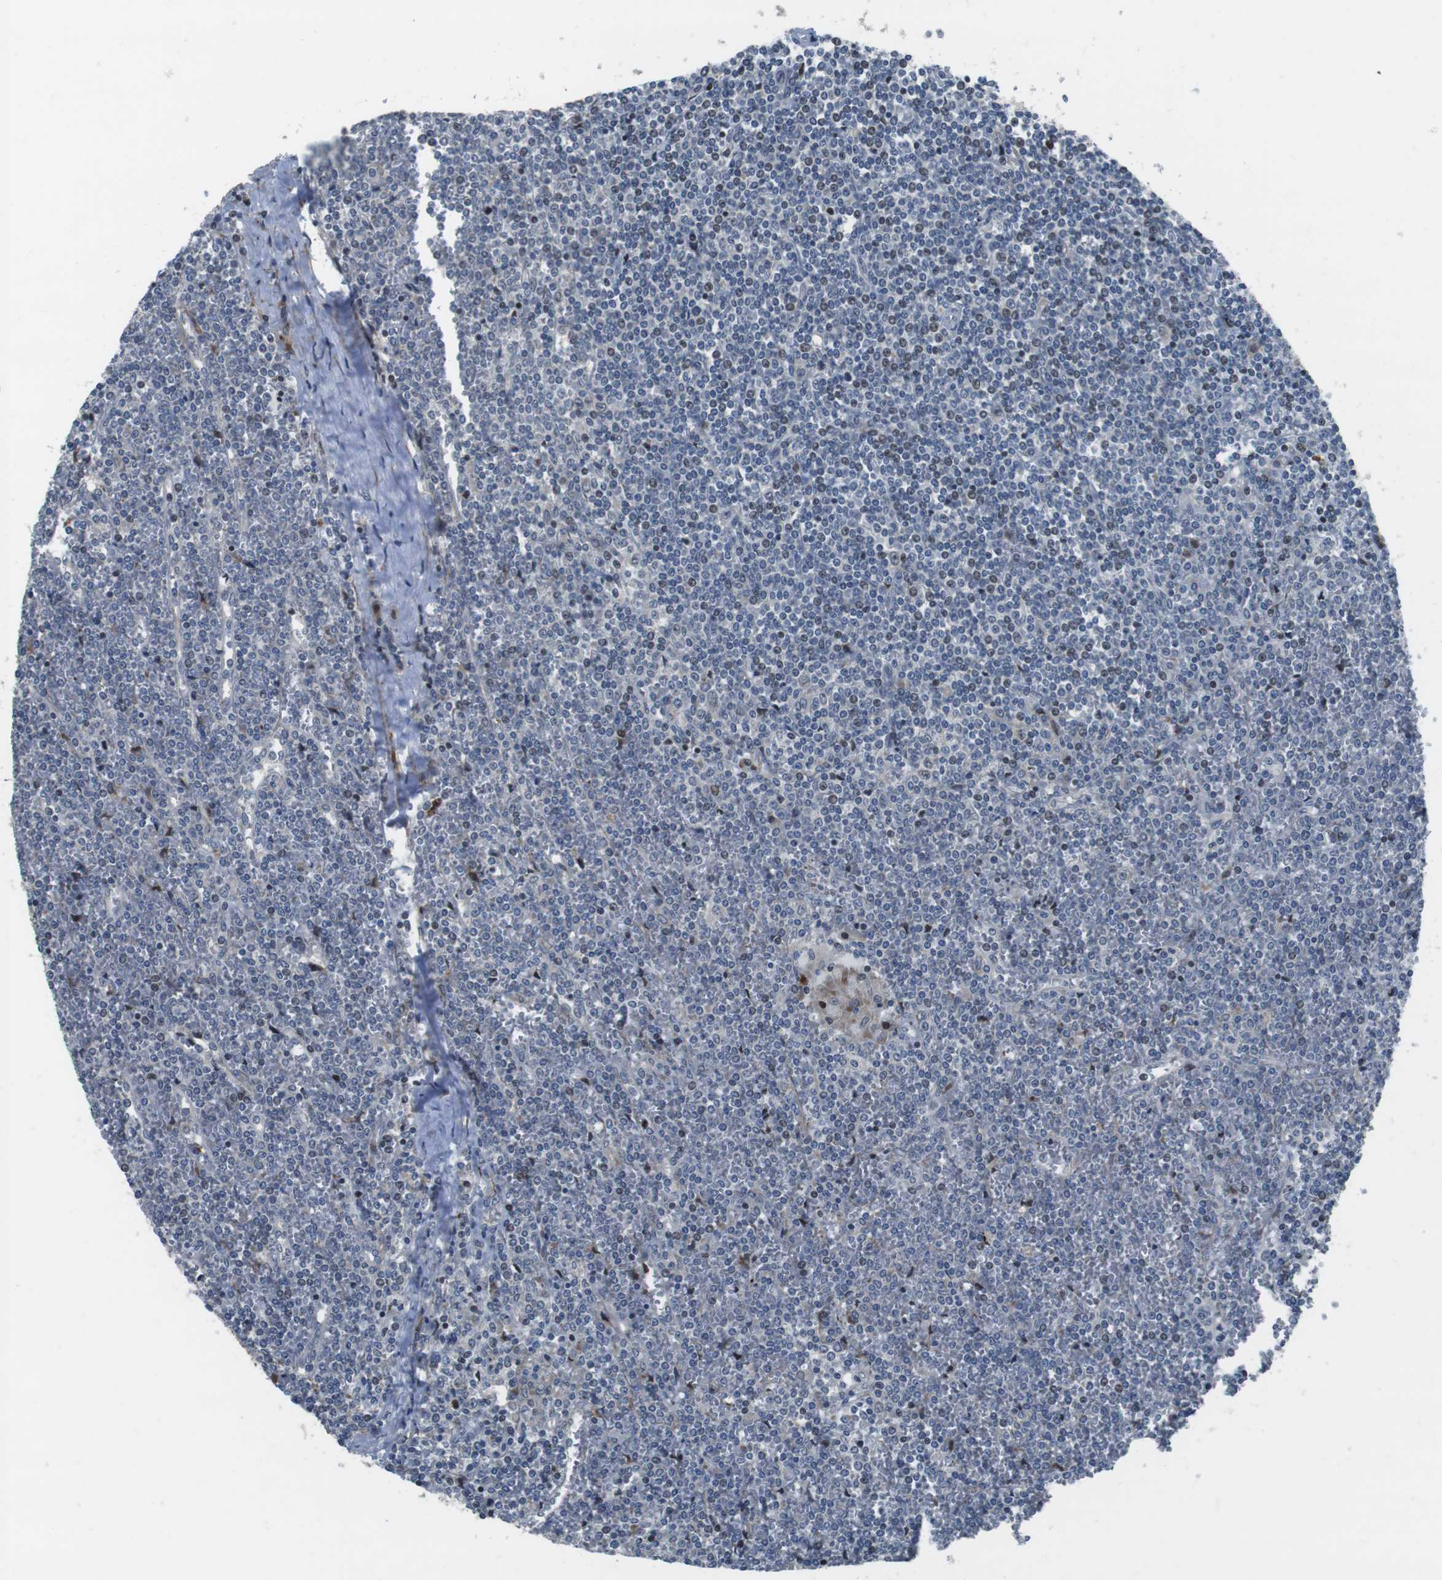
{"staining": {"intensity": "weak", "quantity": "<25%", "location": "nuclear"}, "tissue": "lymphoma", "cell_type": "Tumor cells", "image_type": "cancer", "snomed": [{"axis": "morphology", "description": "Malignant lymphoma, non-Hodgkin's type, Low grade"}, {"axis": "topography", "description": "Spleen"}], "caption": "This is an immunohistochemistry photomicrograph of lymphoma. There is no expression in tumor cells.", "gene": "PBRM1", "patient": {"sex": "female", "age": 19}}